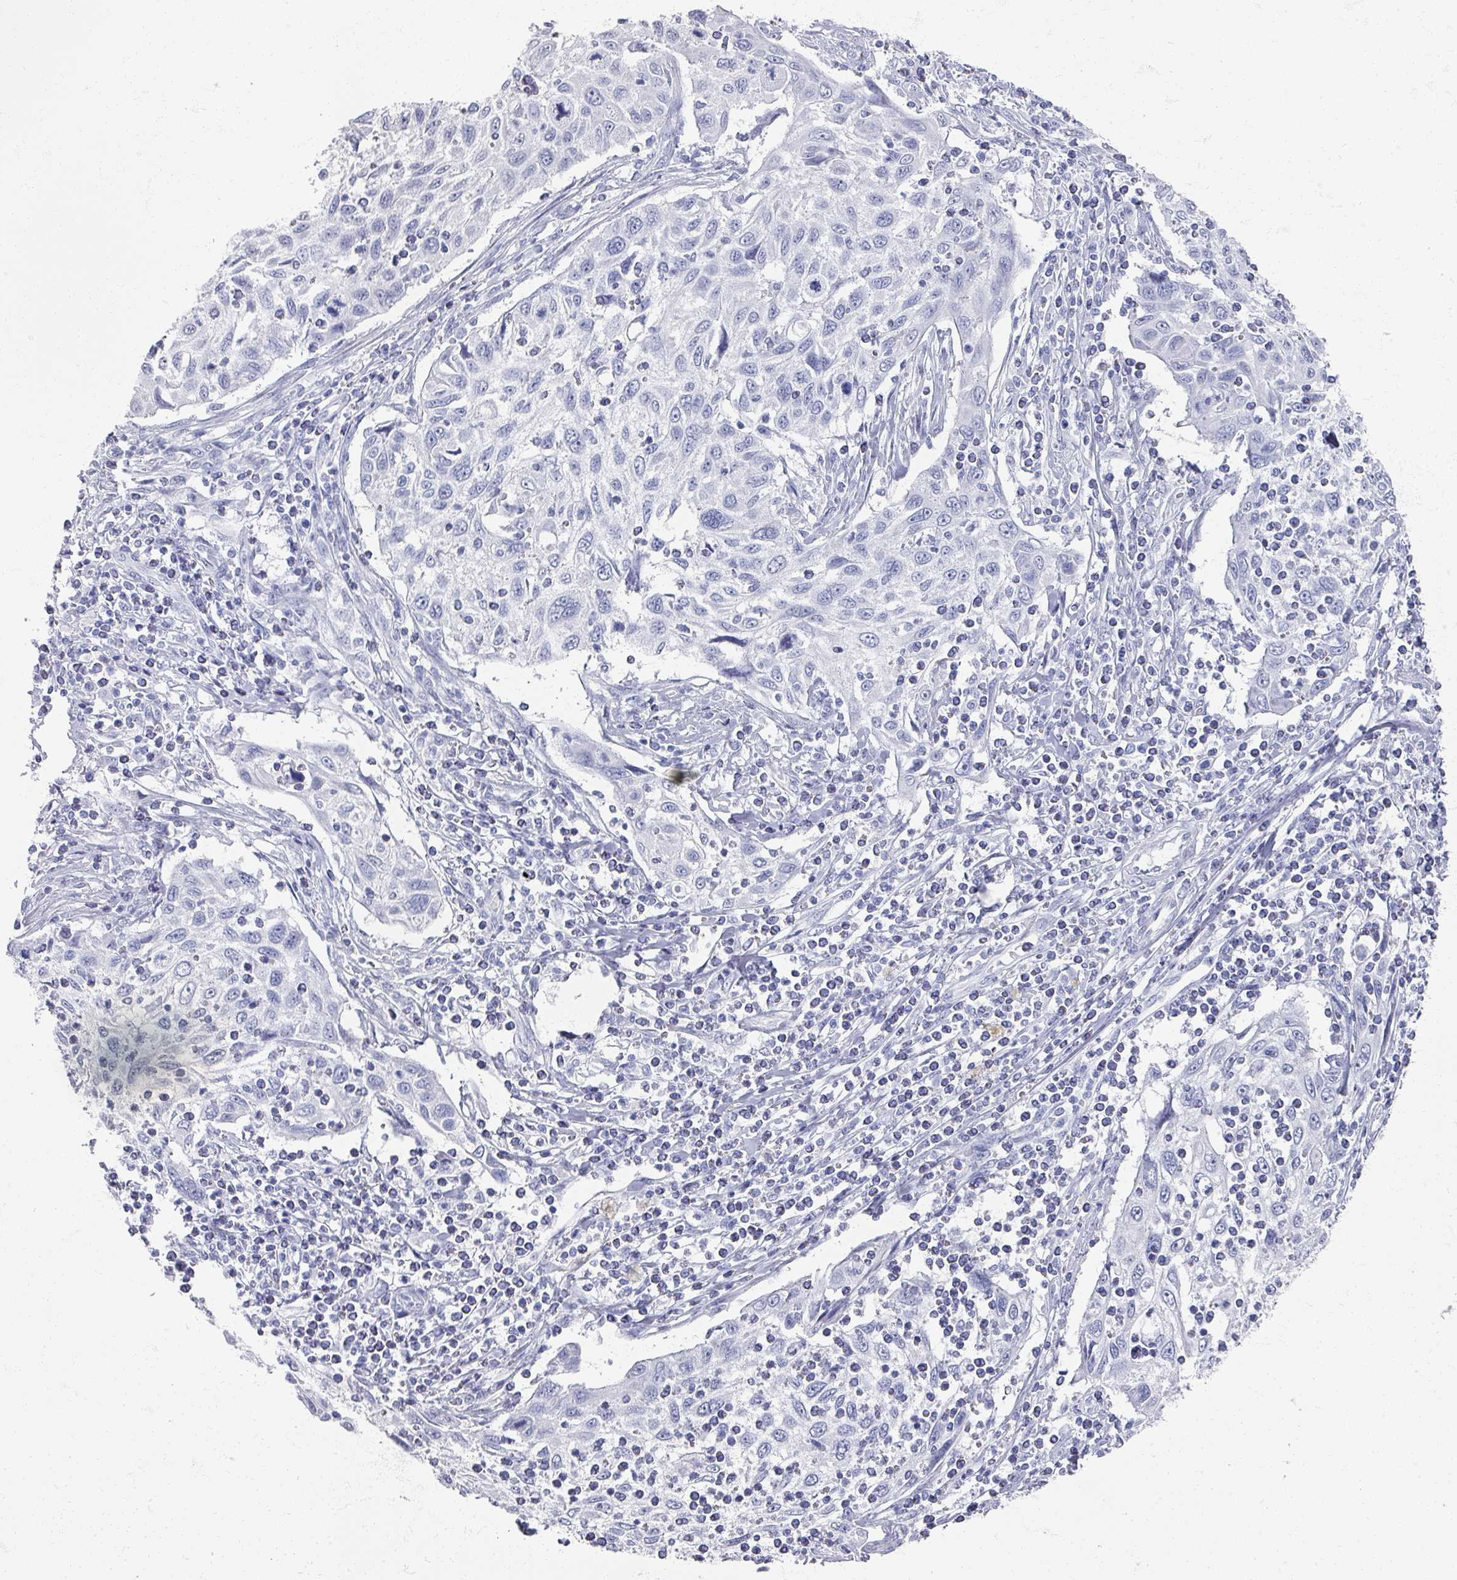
{"staining": {"intensity": "negative", "quantity": "none", "location": "none"}, "tissue": "cervical cancer", "cell_type": "Tumor cells", "image_type": "cancer", "snomed": [{"axis": "morphology", "description": "Squamous cell carcinoma, NOS"}, {"axis": "topography", "description": "Cervix"}], "caption": "Tumor cells show no significant protein expression in cervical cancer.", "gene": "OMG", "patient": {"sex": "female", "age": 70}}